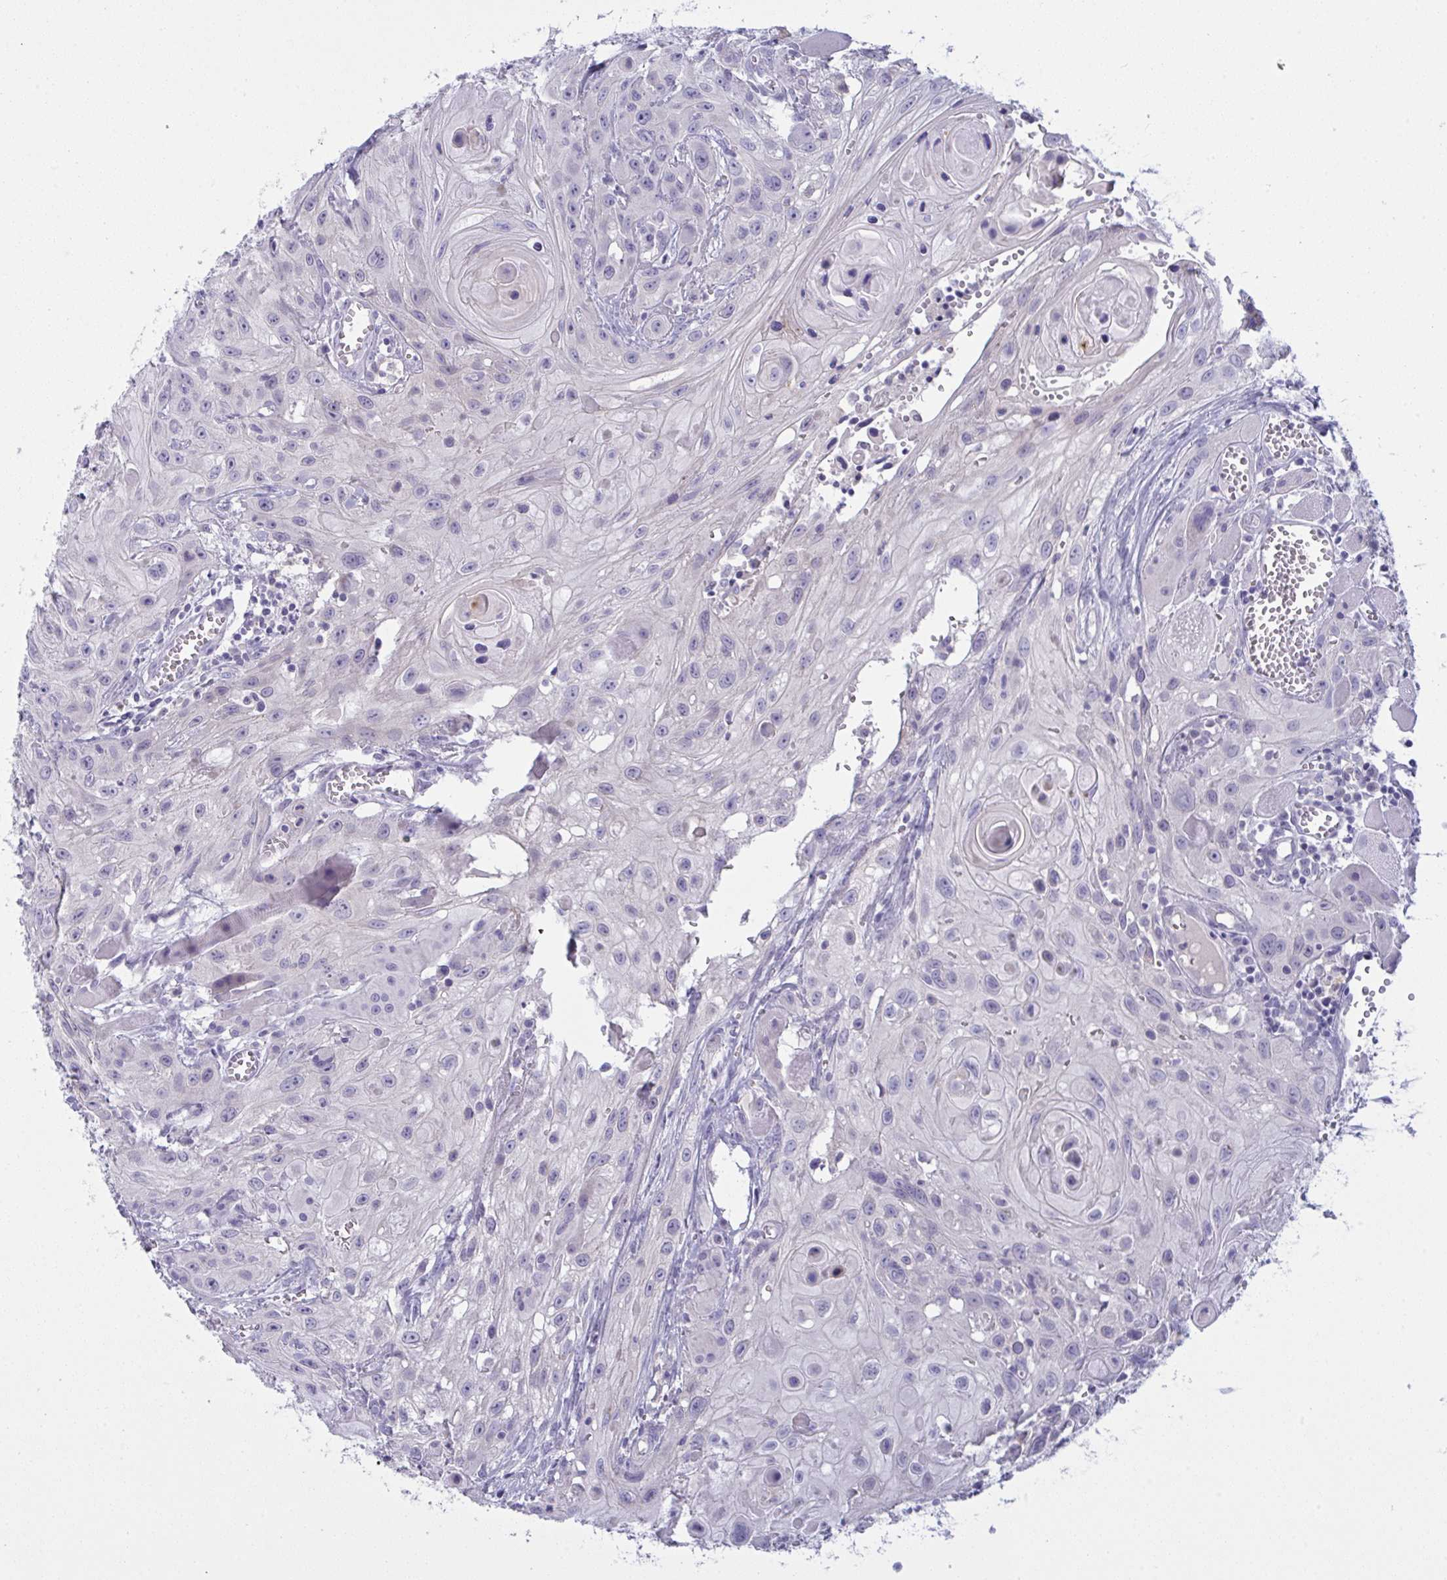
{"staining": {"intensity": "negative", "quantity": "none", "location": "none"}, "tissue": "head and neck cancer", "cell_type": "Tumor cells", "image_type": "cancer", "snomed": [{"axis": "morphology", "description": "Squamous cell carcinoma, NOS"}, {"axis": "topography", "description": "Oral tissue"}, {"axis": "topography", "description": "Head-Neck"}], "caption": "Photomicrograph shows no protein staining in tumor cells of head and neck squamous cell carcinoma tissue. (DAB IHC with hematoxylin counter stain).", "gene": "TENT5D", "patient": {"sex": "male", "age": 58}}